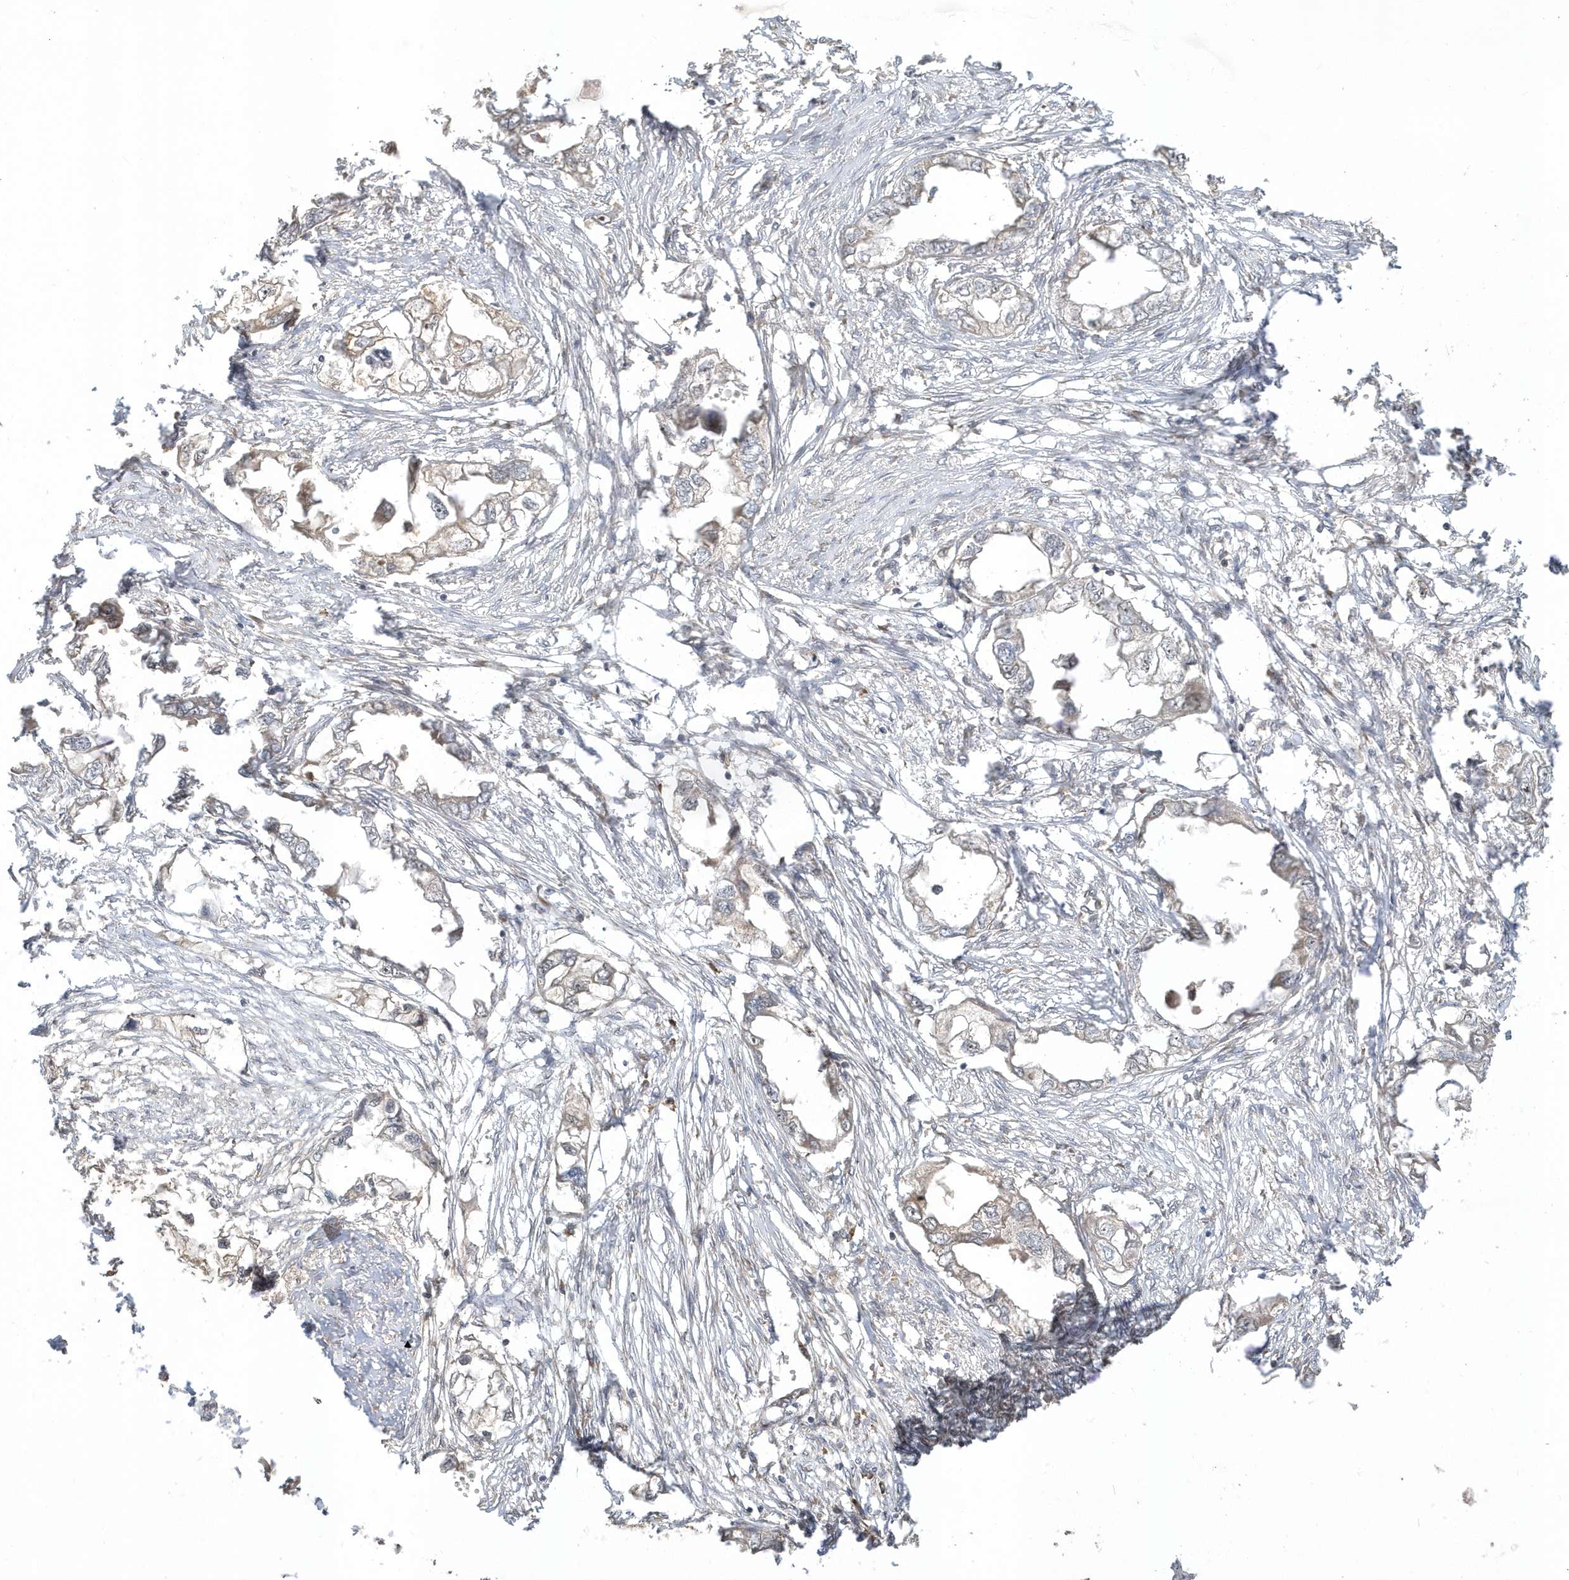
{"staining": {"intensity": "negative", "quantity": "none", "location": "none"}, "tissue": "endometrial cancer", "cell_type": "Tumor cells", "image_type": "cancer", "snomed": [{"axis": "morphology", "description": "Adenocarcinoma, NOS"}, {"axis": "morphology", "description": "Adenocarcinoma, metastatic, NOS"}, {"axis": "topography", "description": "Adipose tissue"}, {"axis": "topography", "description": "Endometrium"}], "caption": "Immunohistochemistry histopathology image of neoplastic tissue: human endometrial cancer stained with DAB reveals no significant protein staining in tumor cells.", "gene": "ECM2", "patient": {"sex": "female", "age": 67}}